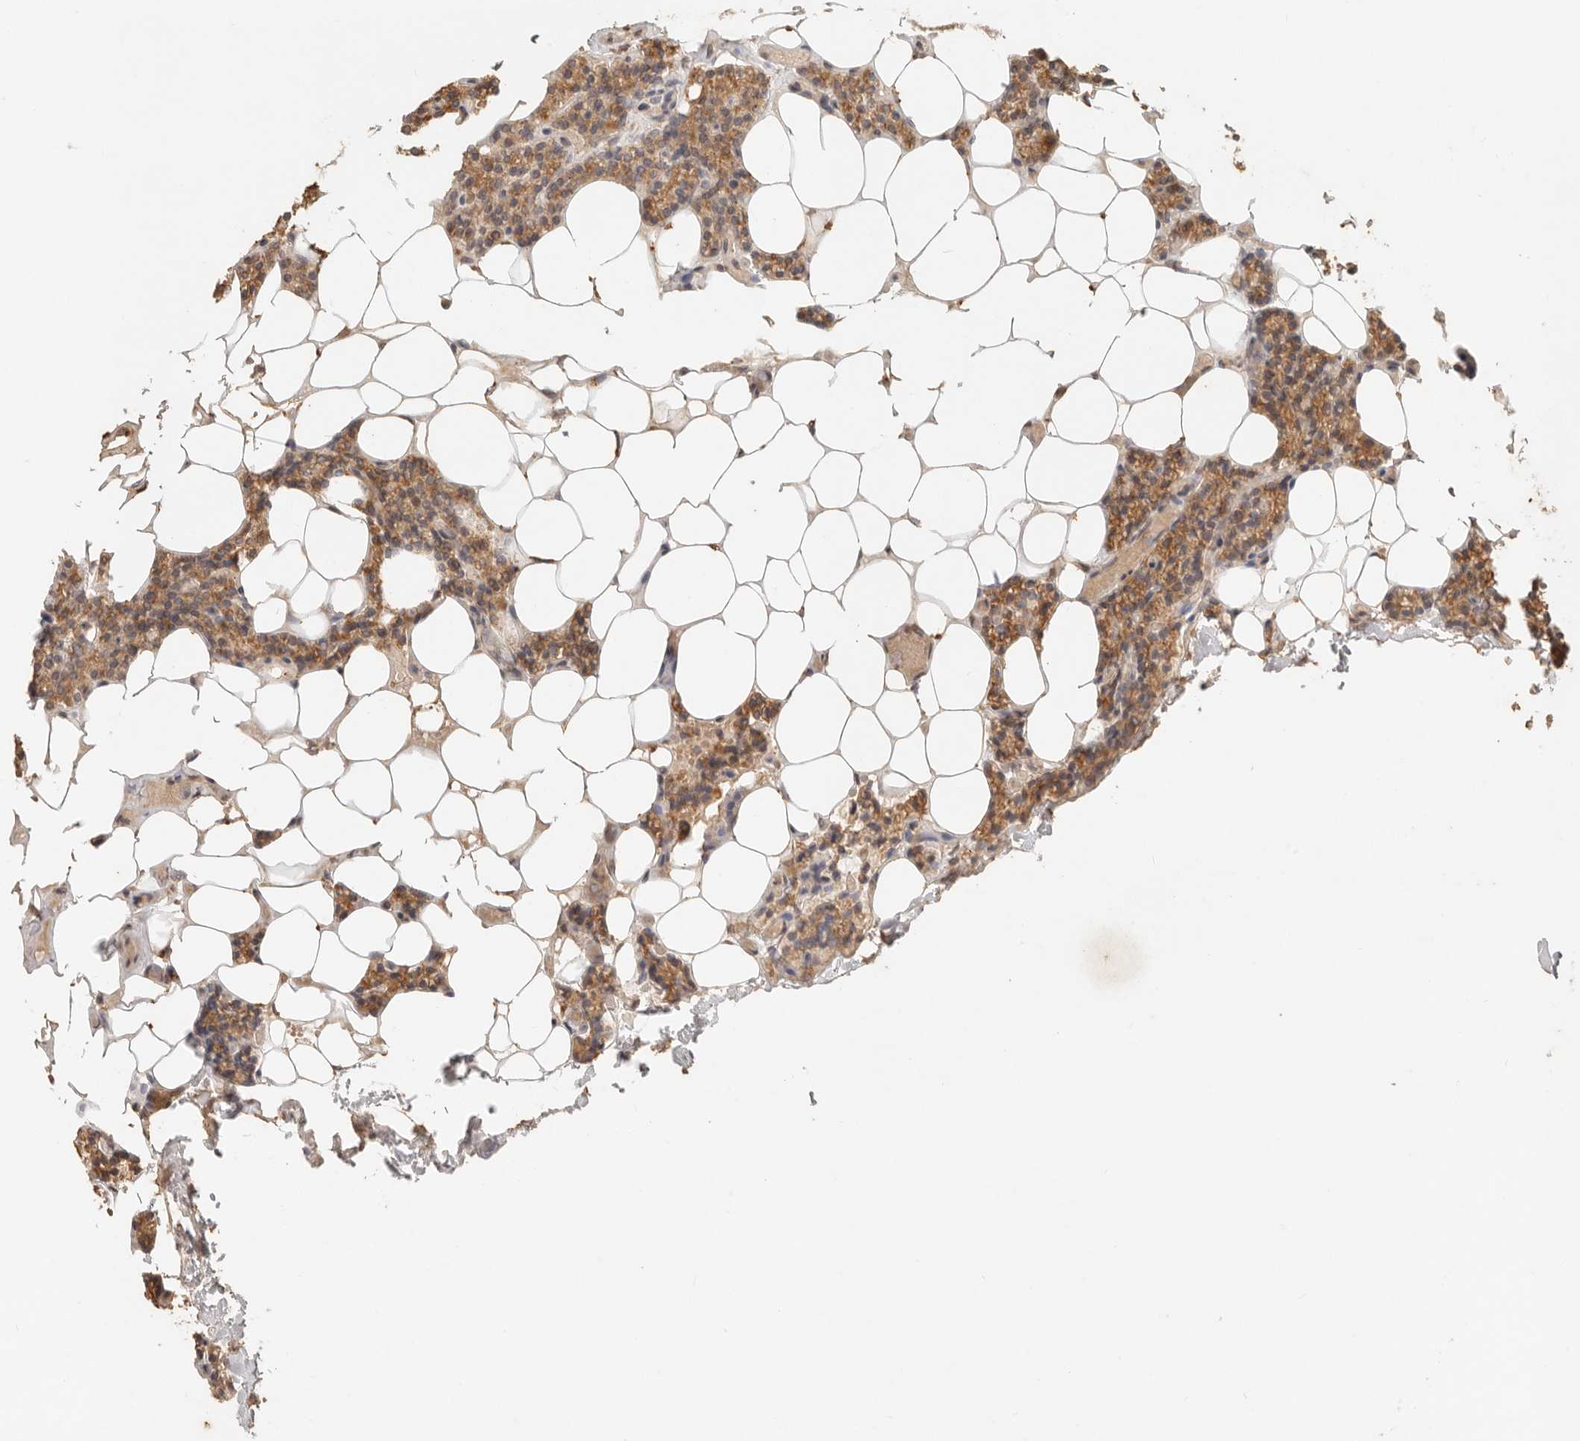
{"staining": {"intensity": "moderate", "quantity": ">75%", "location": "cytoplasmic/membranous"}, "tissue": "parathyroid gland", "cell_type": "Glandular cells", "image_type": "normal", "snomed": [{"axis": "morphology", "description": "Normal tissue, NOS"}, {"axis": "topography", "description": "Parathyroid gland"}], "caption": "Human parathyroid gland stained with a brown dye reveals moderate cytoplasmic/membranous positive expression in about >75% of glandular cells.", "gene": "LMO4", "patient": {"sex": "male", "age": 75}}